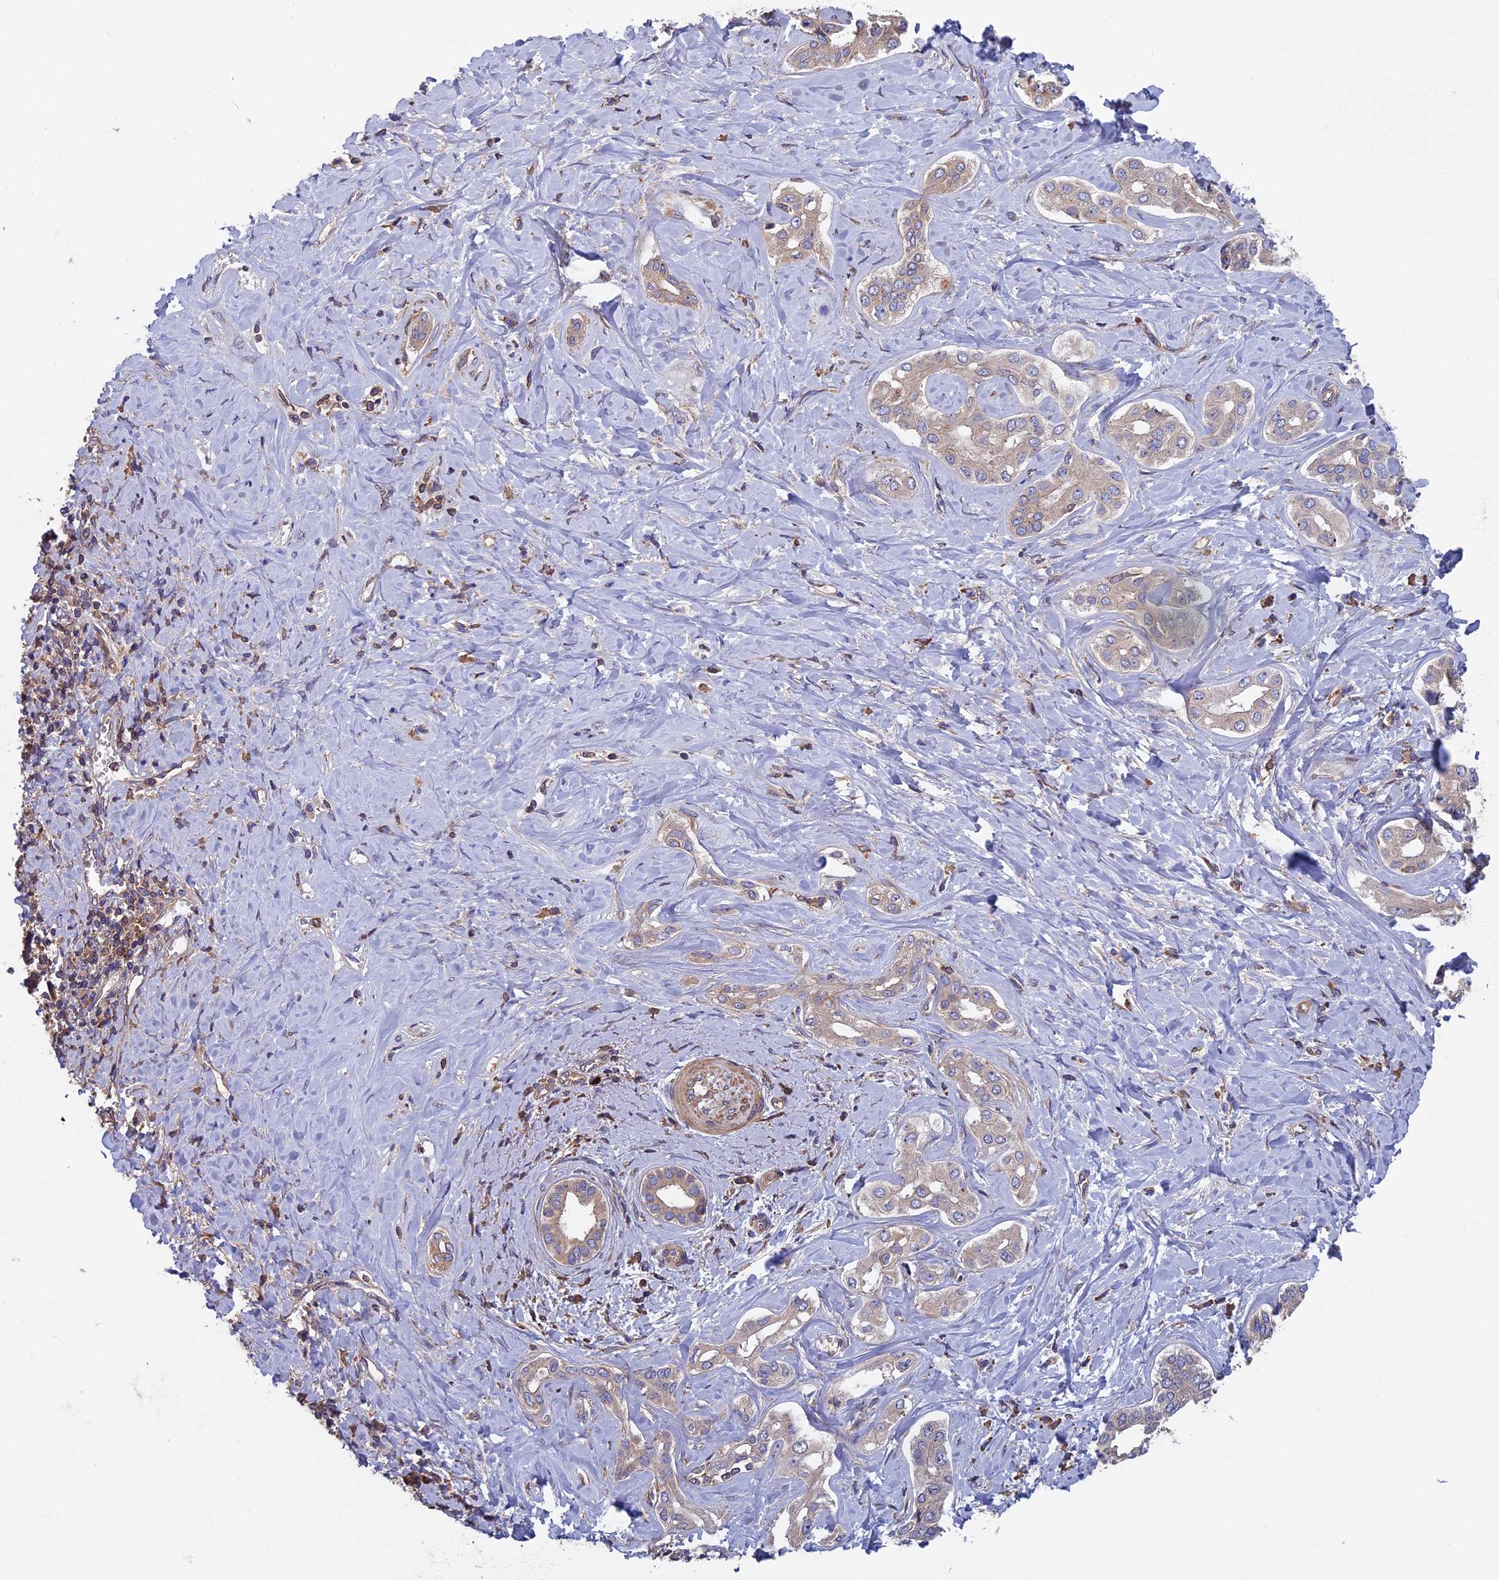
{"staining": {"intensity": "moderate", "quantity": "<25%", "location": "cytoplasmic/membranous"}, "tissue": "liver cancer", "cell_type": "Tumor cells", "image_type": "cancer", "snomed": [{"axis": "morphology", "description": "Cholangiocarcinoma"}, {"axis": "topography", "description": "Liver"}], "caption": "The histopathology image exhibits staining of liver cancer, revealing moderate cytoplasmic/membranous protein expression (brown color) within tumor cells.", "gene": "CCDC153", "patient": {"sex": "female", "age": 77}}